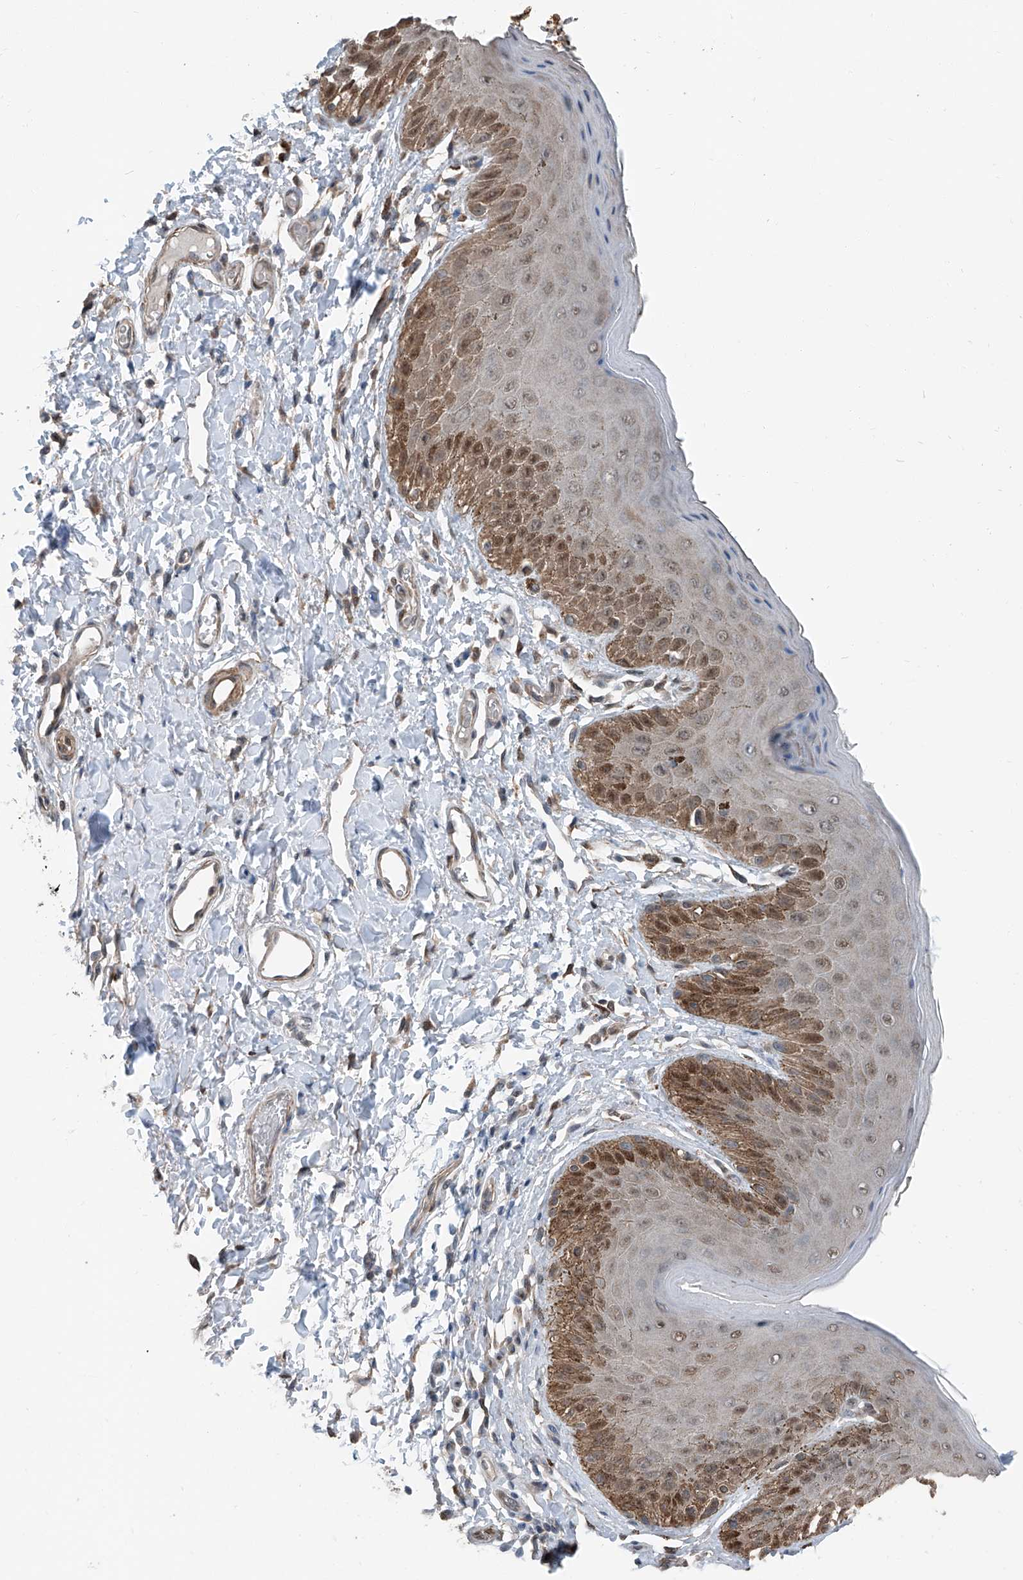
{"staining": {"intensity": "strong", "quantity": "25%-75%", "location": "cytoplasmic/membranous,nuclear"}, "tissue": "skin", "cell_type": "Epidermal cells", "image_type": "normal", "snomed": [{"axis": "morphology", "description": "Normal tissue, NOS"}, {"axis": "topography", "description": "Anal"}], "caption": "High-magnification brightfield microscopy of unremarkable skin stained with DAB (3,3'-diaminobenzidine) (brown) and counterstained with hematoxylin (blue). epidermal cells exhibit strong cytoplasmic/membranous,nuclear expression is present in about25%-75% of cells.", "gene": "HSPA6", "patient": {"sex": "male", "age": 44}}